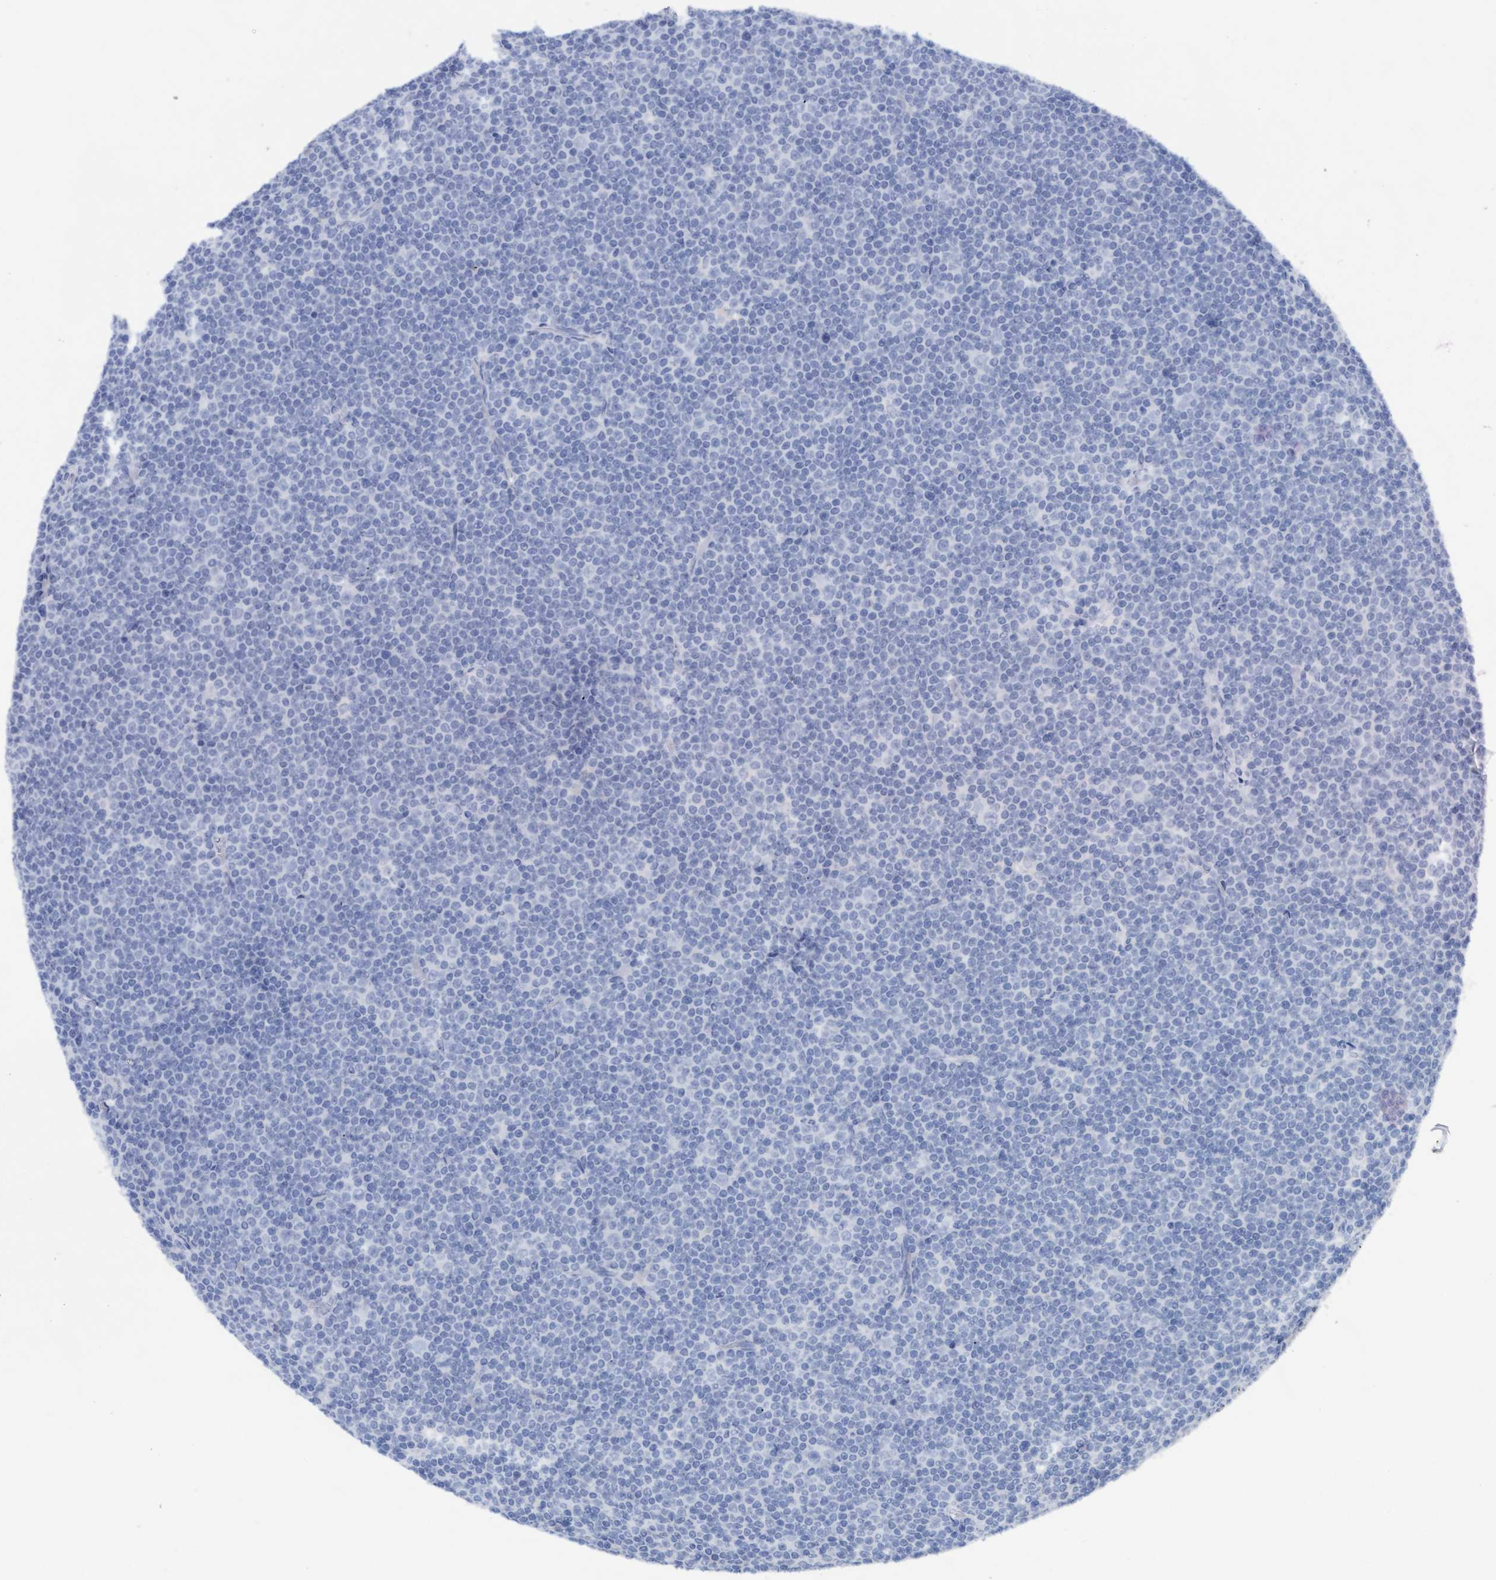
{"staining": {"intensity": "negative", "quantity": "none", "location": "none"}, "tissue": "lymphoma", "cell_type": "Tumor cells", "image_type": "cancer", "snomed": [{"axis": "morphology", "description": "Malignant lymphoma, non-Hodgkin's type, Low grade"}, {"axis": "topography", "description": "Lymph node"}], "caption": "Tumor cells are negative for protein expression in human lymphoma.", "gene": "SSTR3", "patient": {"sex": "female", "age": 67}}